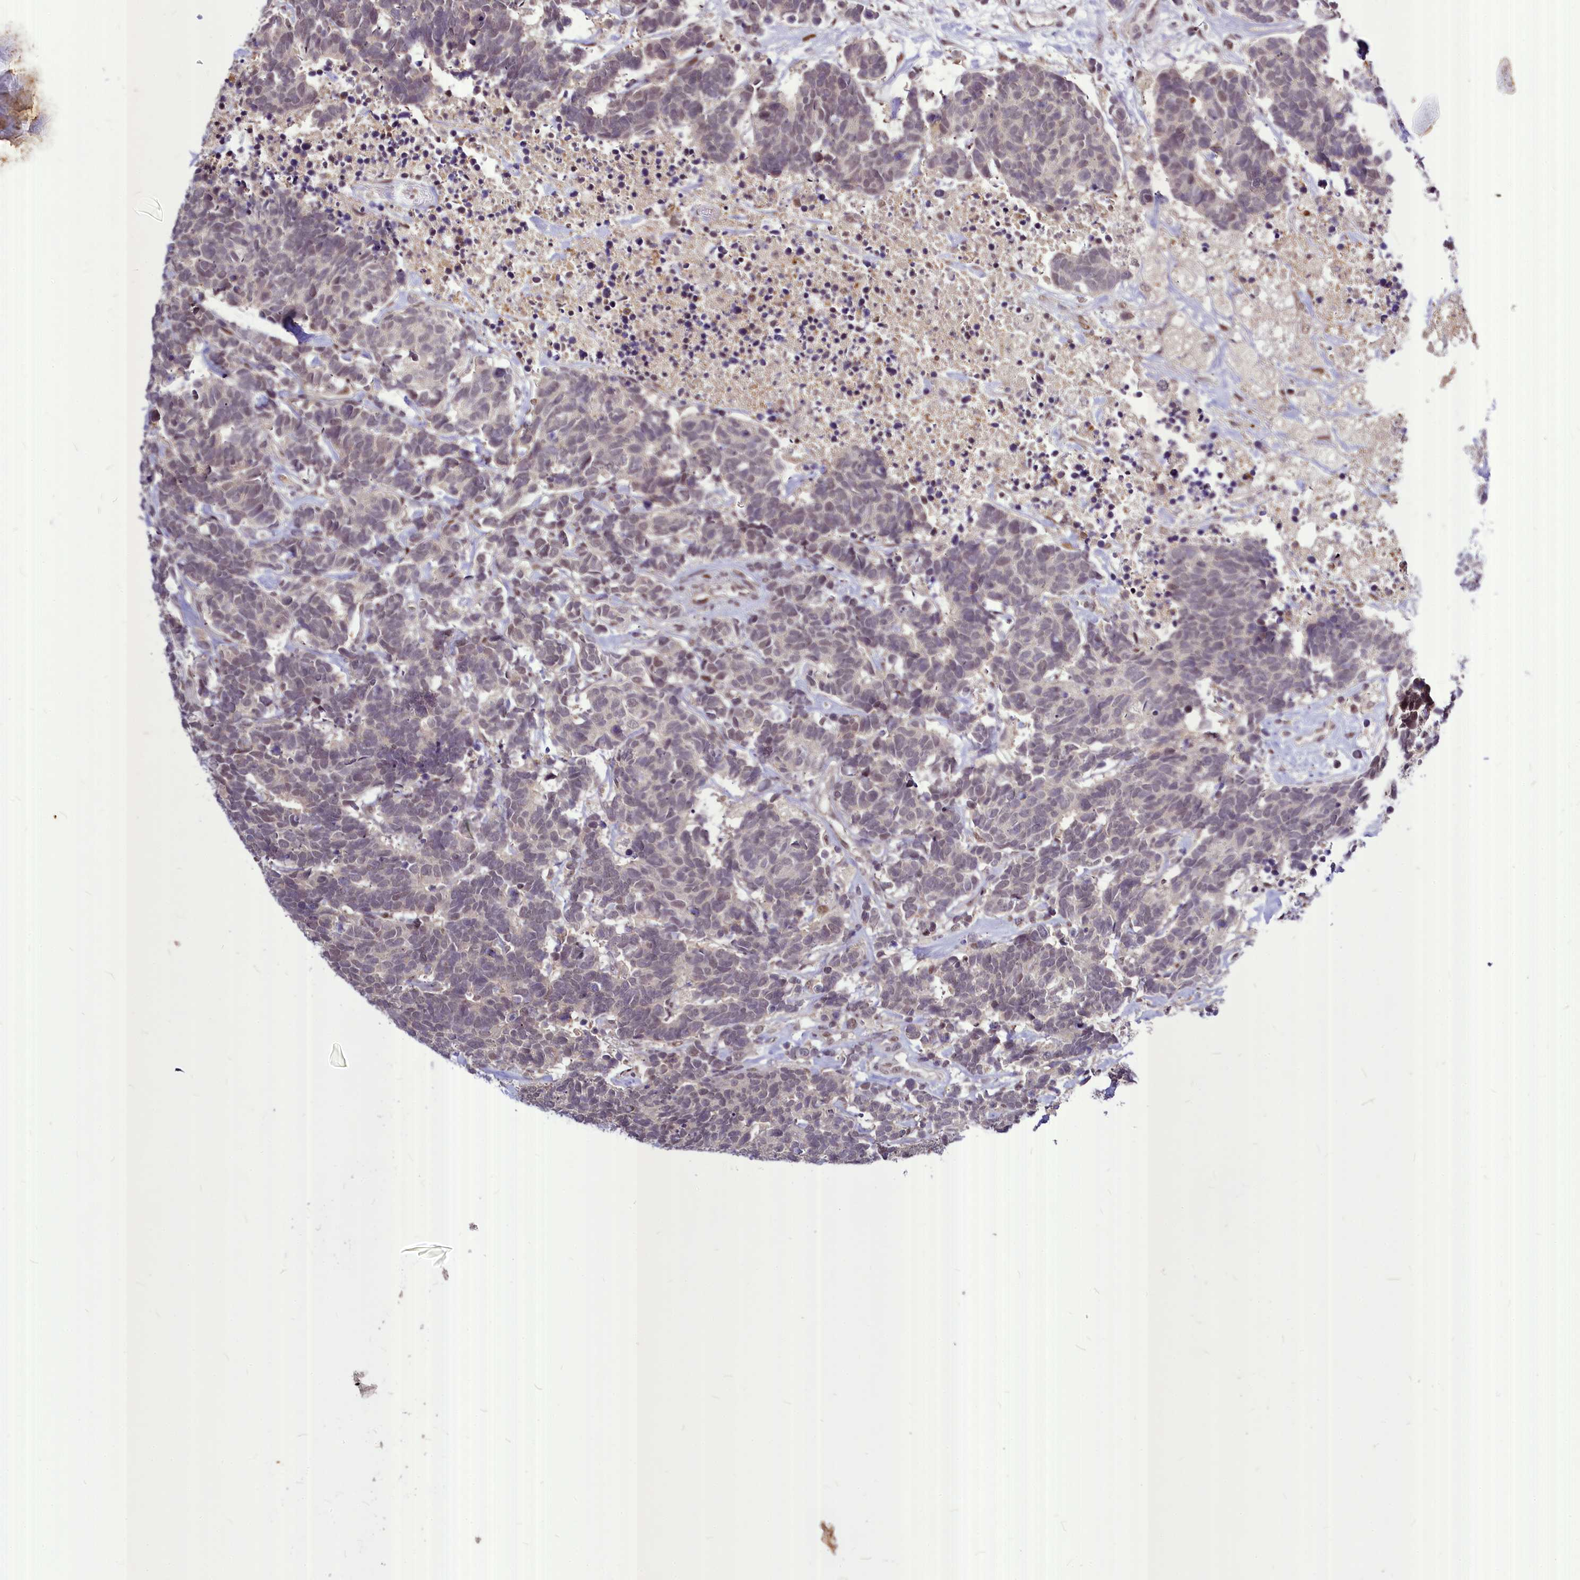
{"staining": {"intensity": "weak", "quantity": "<25%", "location": "nuclear"}, "tissue": "carcinoid", "cell_type": "Tumor cells", "image_type": "cancer", "snomed": [{"axis": "morphology", "description": "Carcinoma, NOS"}, {"axis": "morphology", "description": "Carcinoid, malignant, NOS"}, {"axis": "topography", "description": "Urinary bladder"}], "caption": "Carcinoid stained for a protein using IHC exhibits no staining tumor cells.", "gene": "MAML2", "patient": {"sex": "male", "age": 57}}